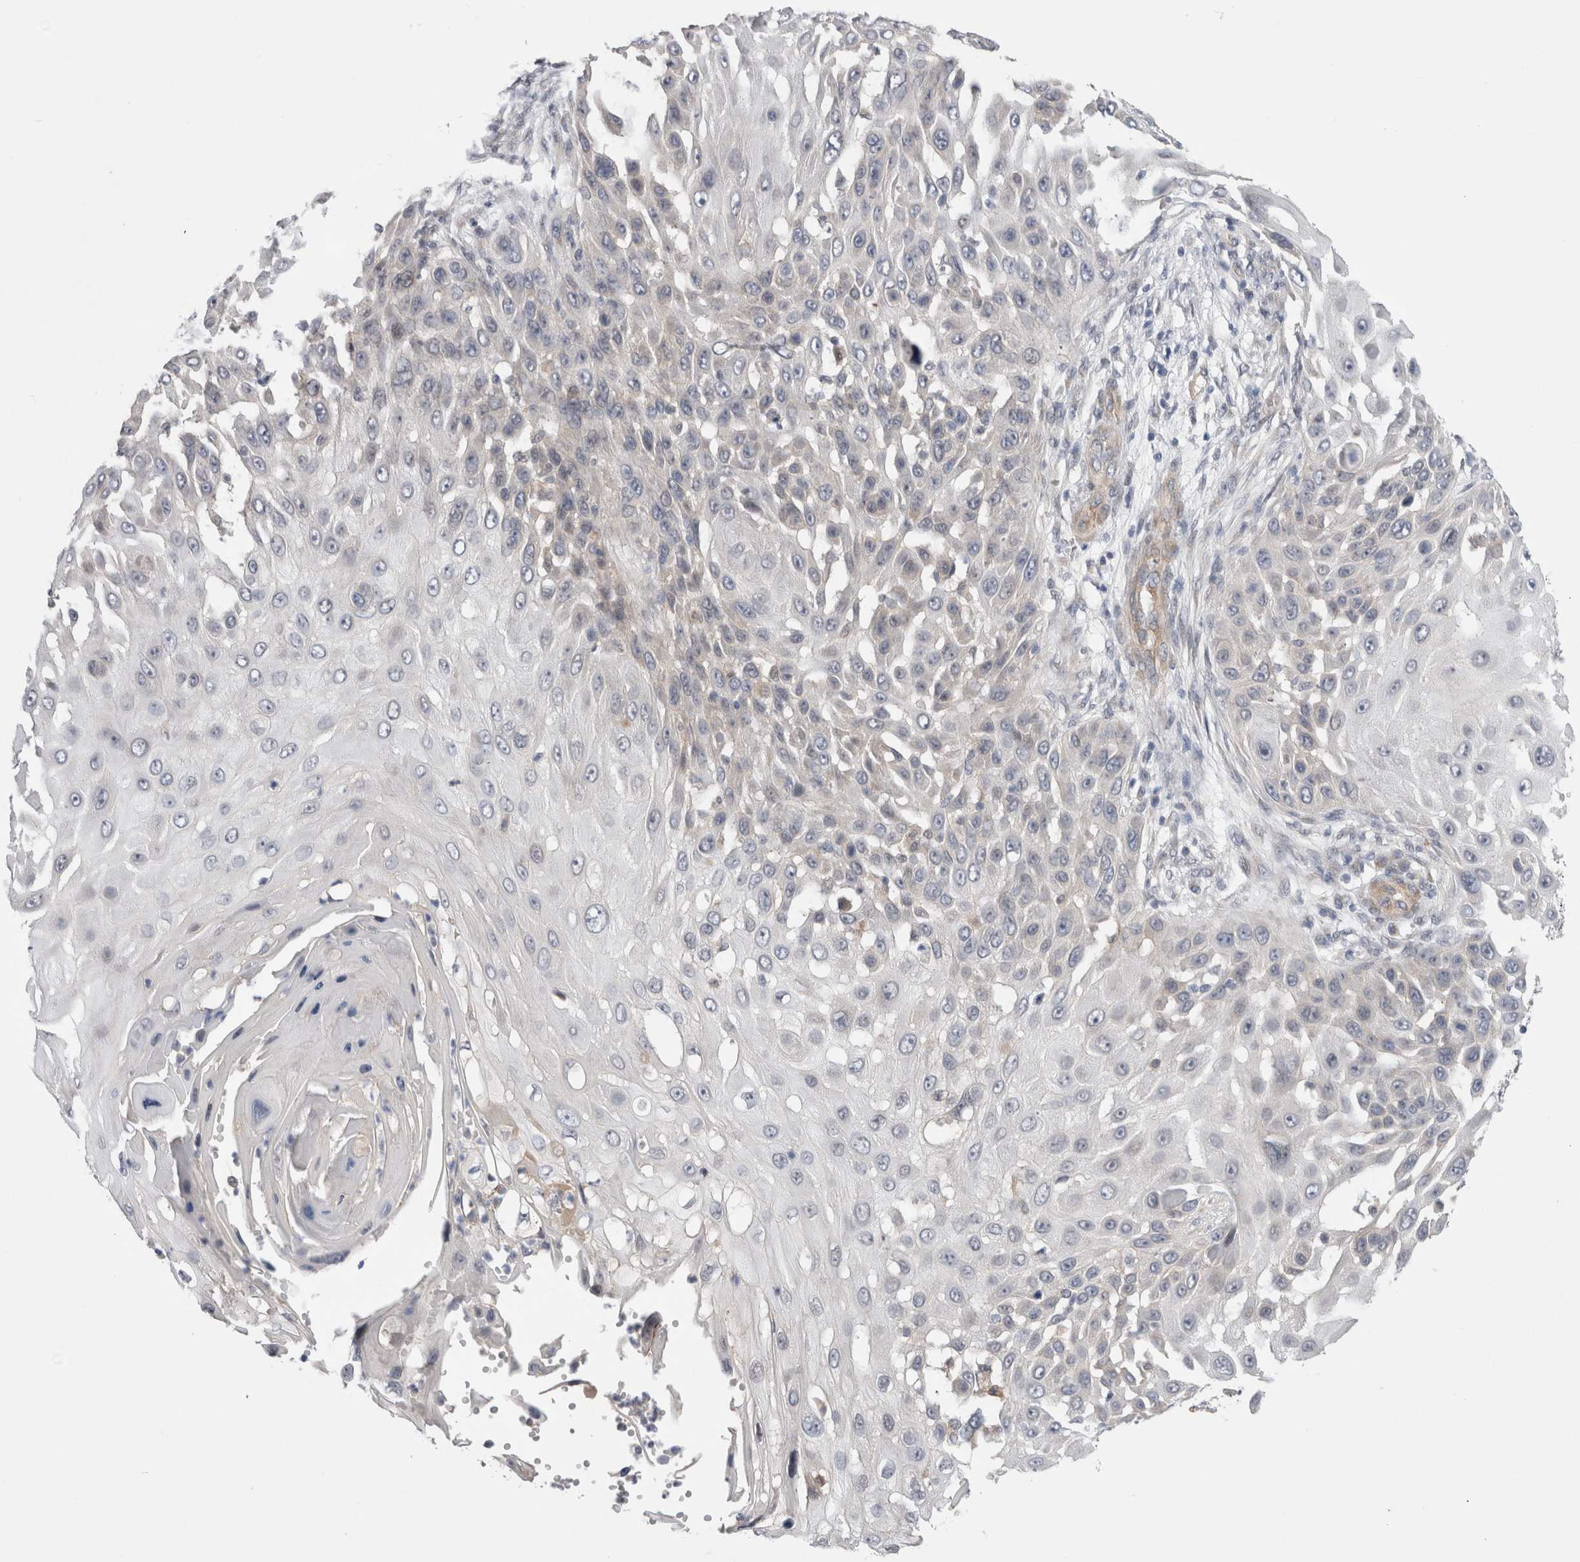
{"staining": {"intensity": "negative", "quantity": "none", "location": "none"}, "tissue": "skin cancer", "cell_type": "Tumor cells", "image_type": "cancer", "snomed": [{"axis": "morphology", "description": "Squamous cell carcinoma, NOS"}, {"axis": "topography", "description": "Skin"}], "caption": "Tumor cells show no significant protein positivity in skin squamous cell carcinoma.", "gene": "TAFA5", "patient": {"sex": "female", "age": 44}}